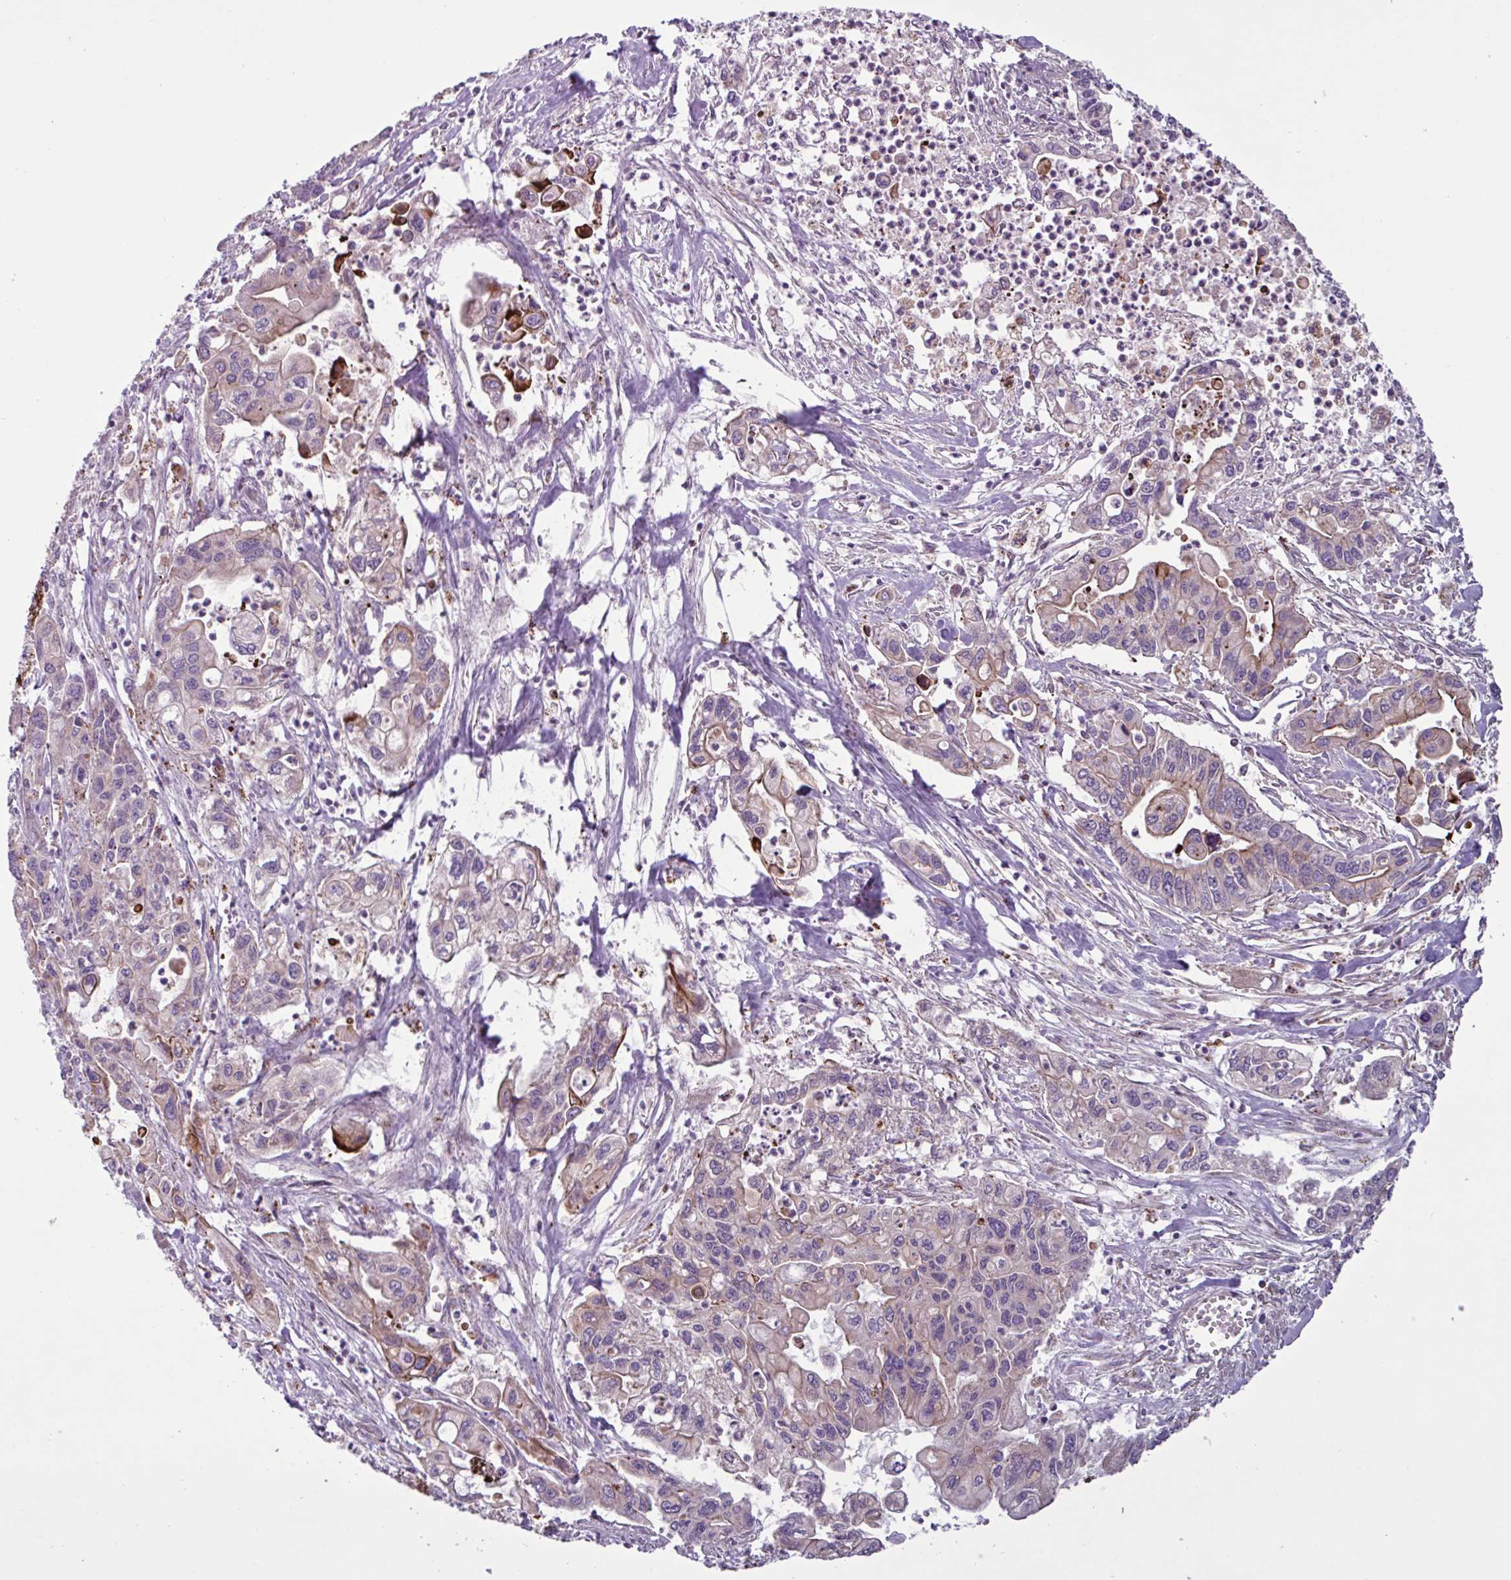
{"staining": {"intensity": "moderate", "quantity": "<25%", "location": "cytoplasmic/membranous"}, "tissue": "pancreatic cancer", "cell_type": "Tumor cells", "image_type": "cancer", "snomed": [{"axis": "morphology", "description": "Adenocarcinoma, NOS"}, {"axis": "topography", "description": "Pancreas"}], "caption": "Adenocarcinoma (pancreatic) was stained to show a protein in brown. There is low levels of moderate cytoplasmic/membranous expression in about <25% of tumor cells.", "gene": "GLTP", "patient": {"sex": "male", "age": 62}}